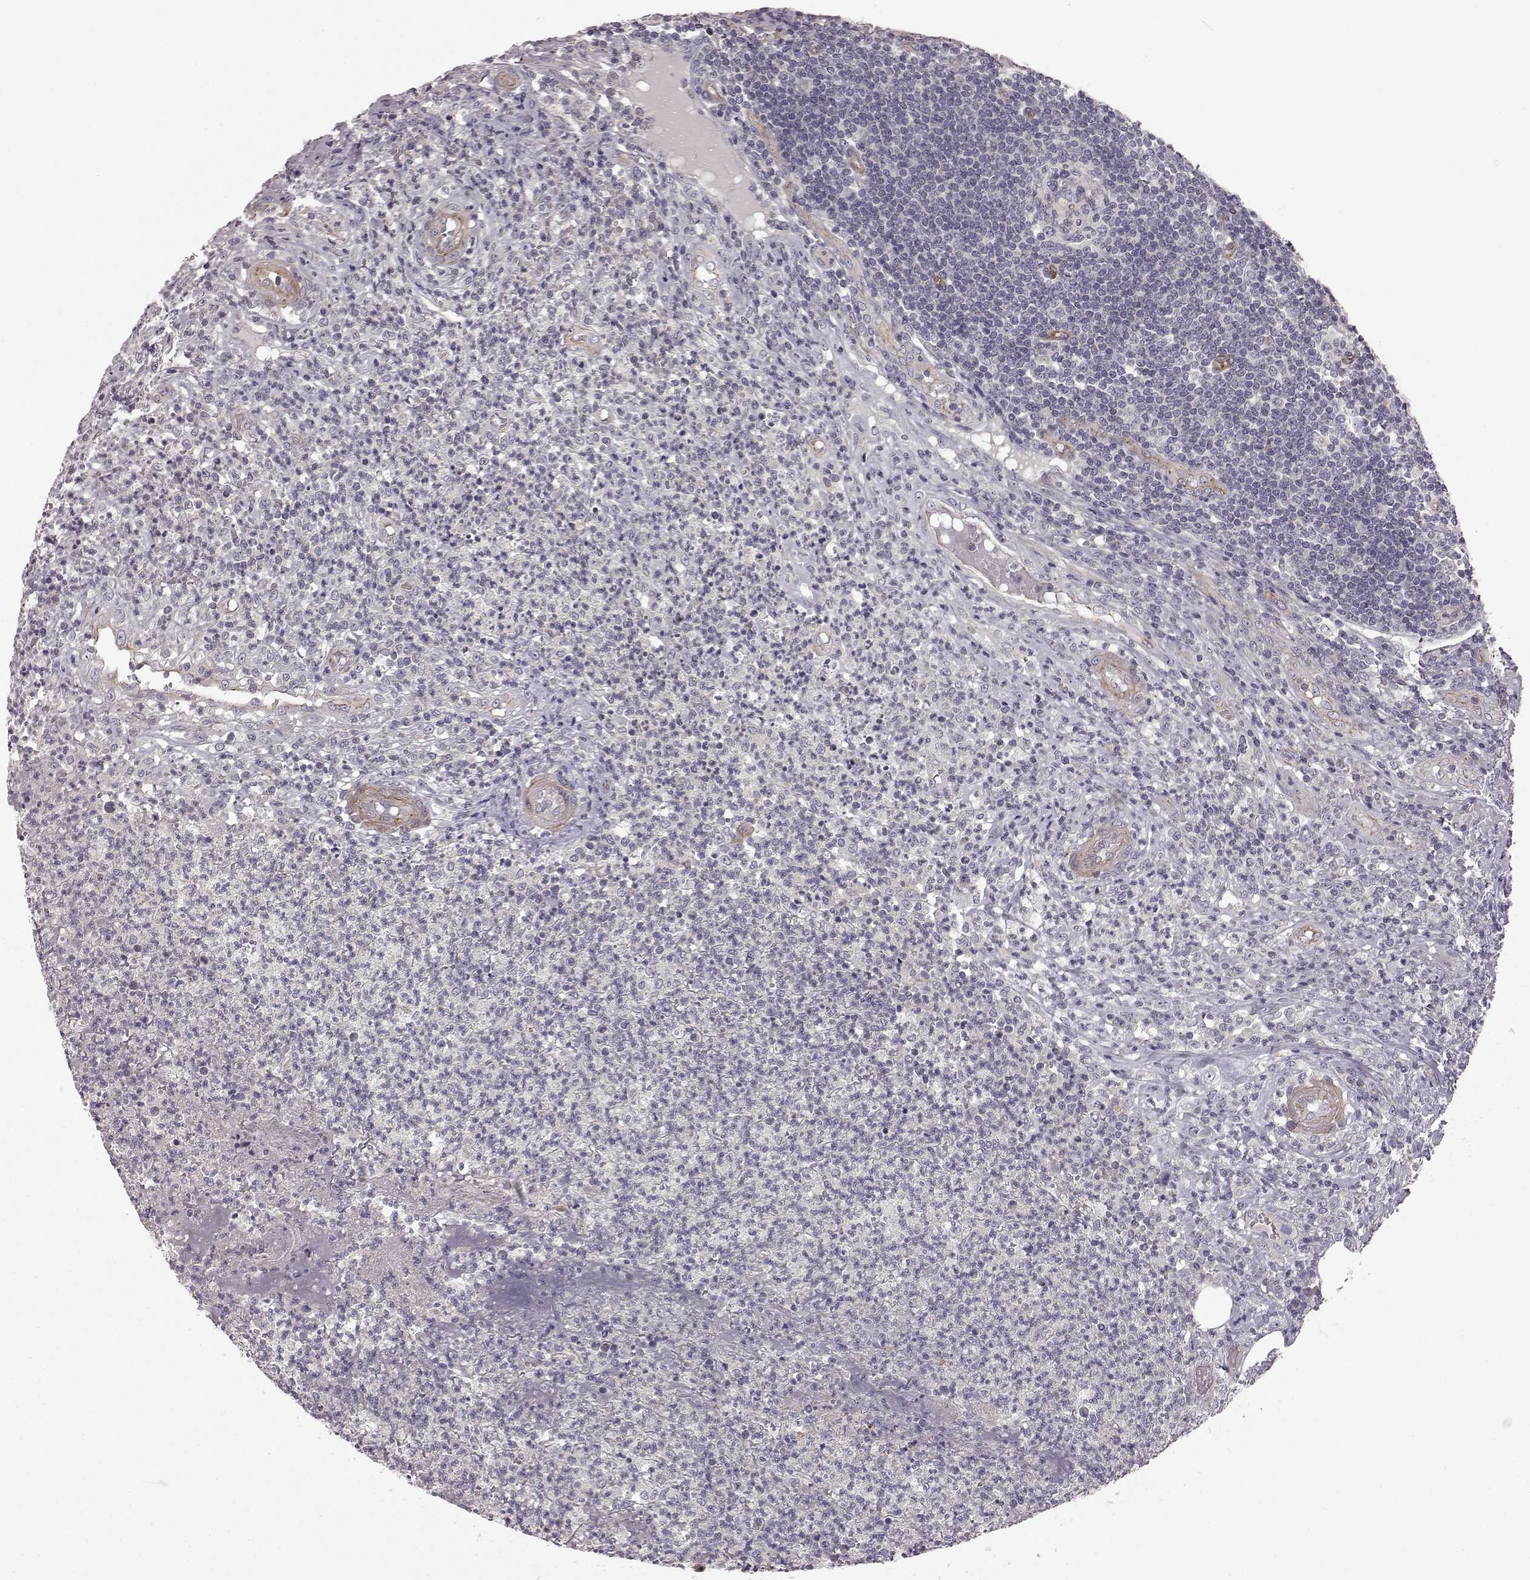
{"staining": {"intensity": "moderate", "quantity": "25%-75%", "location": "cytoplasmic/membranous"}, "tissue": "appendix", "cell_type": "Glandular cells", "image_type": "normal", "snomed": [{"axis": "morphology", "description": "Normal tissue, NOS"}, {"axis": "morphology", "description": "Inflammation, NOS"}, {"axis": "topography", "description": "Appendix"}], "caption": "Appendix stained with a brown dye reveals moderate cytoplasmic/membranous positive expression in about 25%-75% of glandular cells.", "gene": "SLC22A18", "patient": {"sex": "male", "age": 16}}